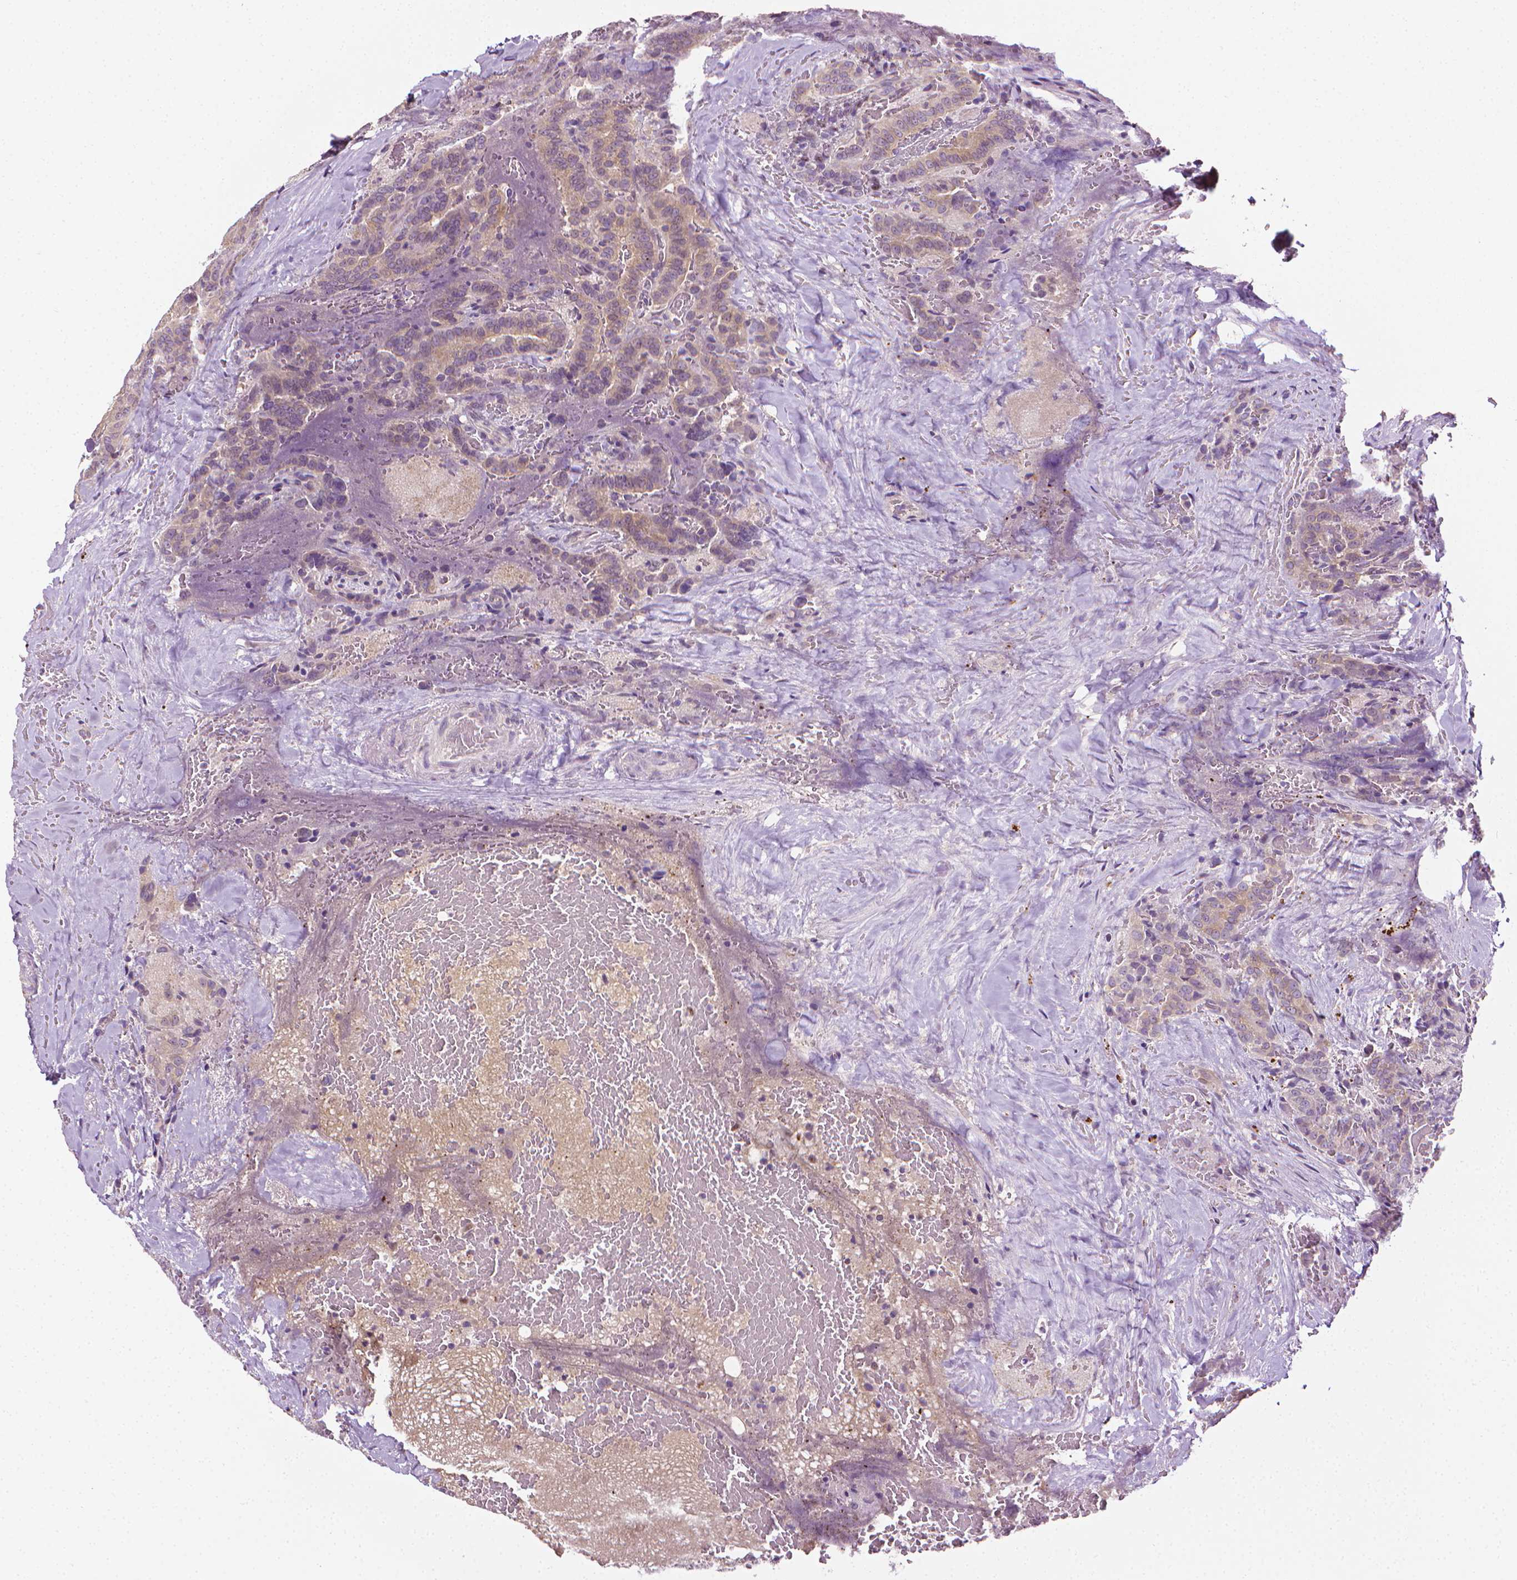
{"staining": {"intensity": "negative", "quantity": "none", "location": "none"}, "tissue": "thyroid cancer", "cell_type": "Tumor cells", "image_type": "cancer", "snomed": [{"axis": "morphology", "description": "Papillary adenocarcinoma, NOS"}, {"axis": "topography", "description": "Thyroid gland"}], "caption": "The immunohistochemistry image has no significant positivity in tumor cells of thyroid papillary adenocarcinoma tissue. (Stains: DAB IHC with hematoxylin counter stain, Microscopy: brightfield microscopy at high magnification).", "gene": "MCOLN3", "patient": {"sex": "male", "age": 61}}